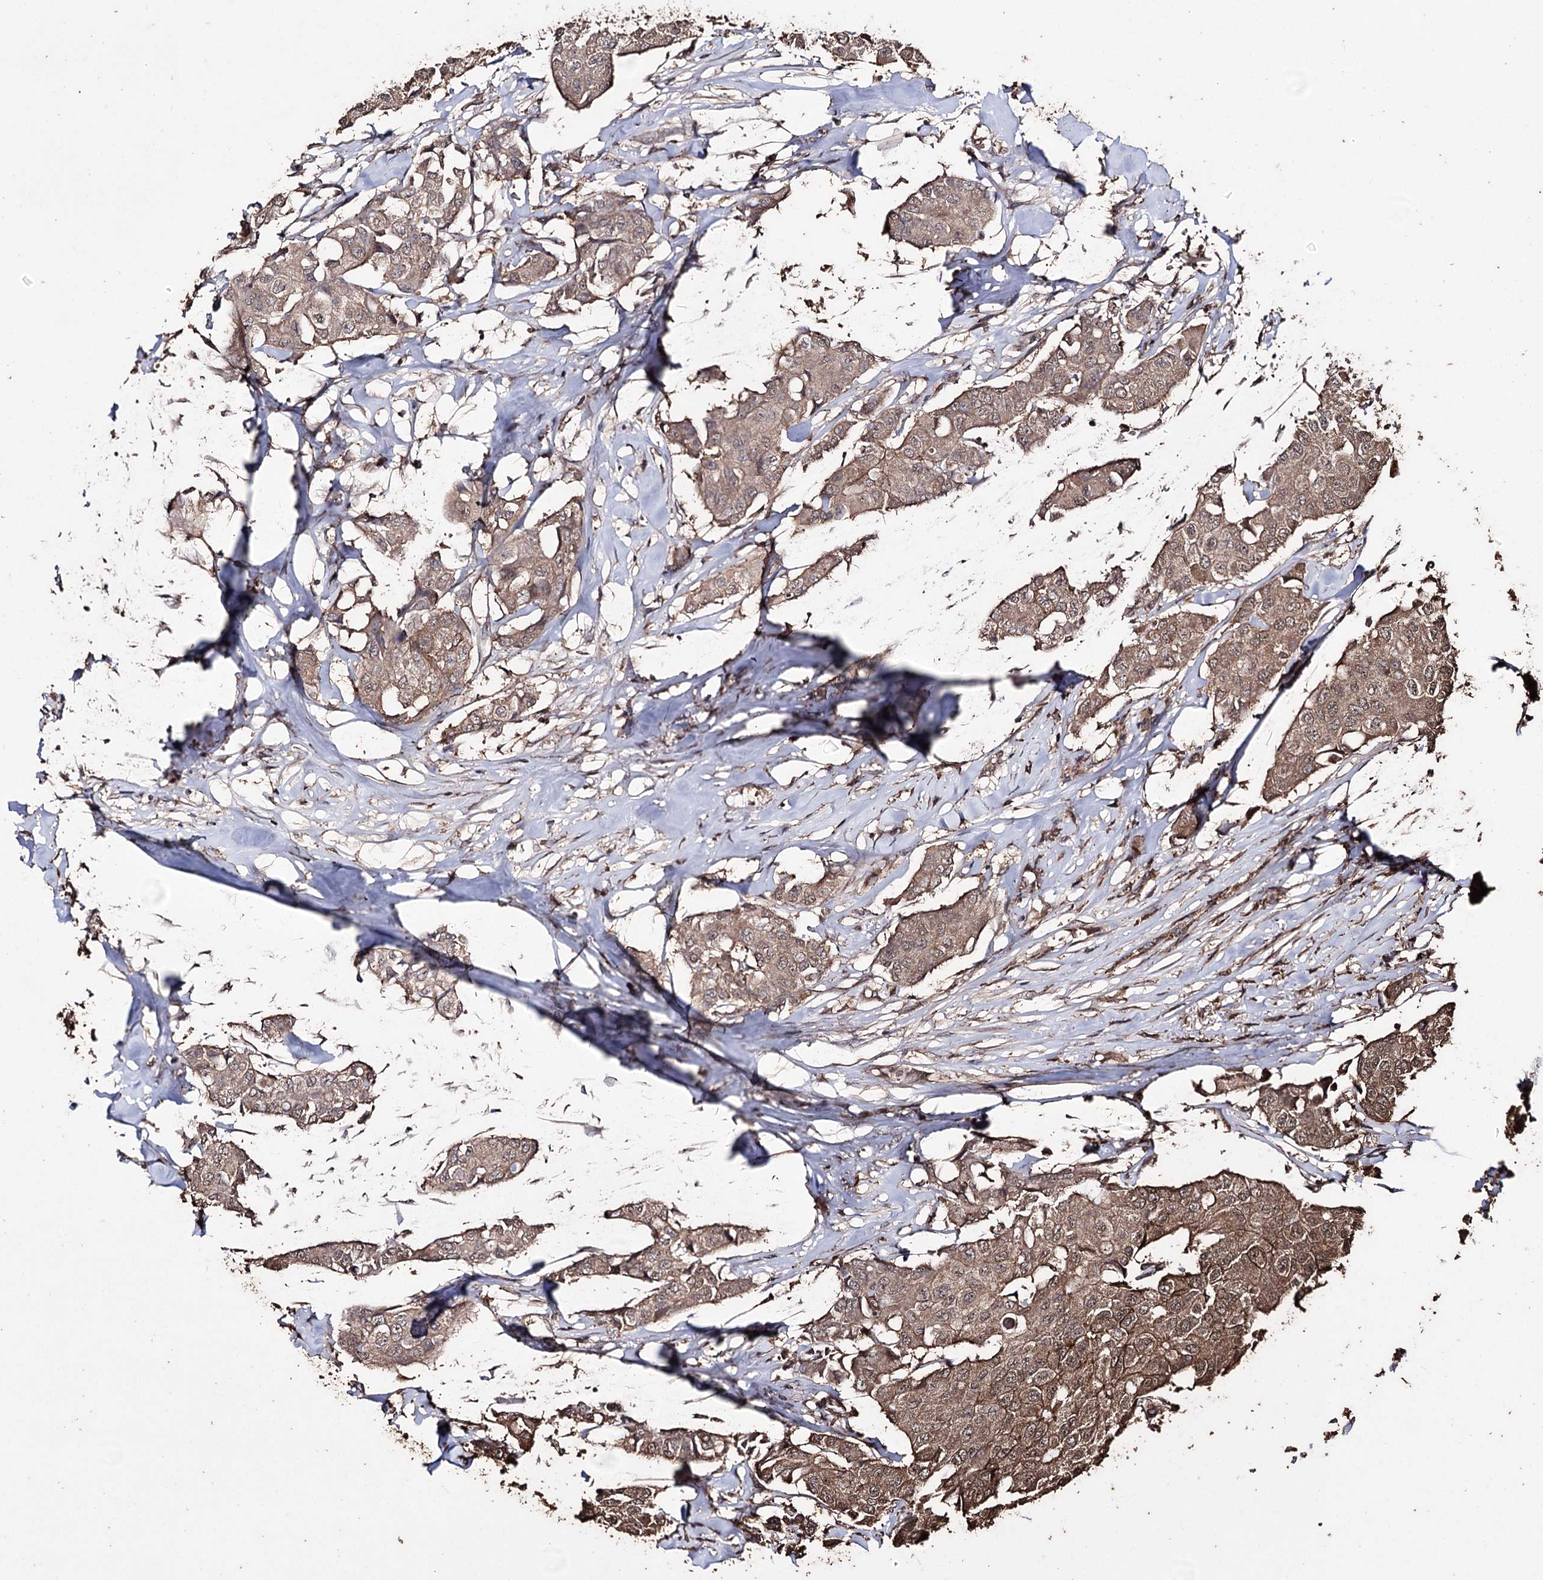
{"staining": {"intensity": "moderate", "quantity": ">75%", "location": "cytoplasmic/membranous"}, "tissue": "breast cancer", "cell_type": "Tumor cells", "image_type": "cancer", "snomed": [{"axis": "morphology", "description": "Duct carcinoma"}, {"axis": "topography", "description": "Breast"}], "caption": "Human infiltrating ductal carcinoma (breast) stained for a protein (brown) reveals moderate cytoplasmic/membranous positive staining in about >75% of tumor cells.", "gene": "ZNF662", "patient": {"sex": "female", "age": 80}}